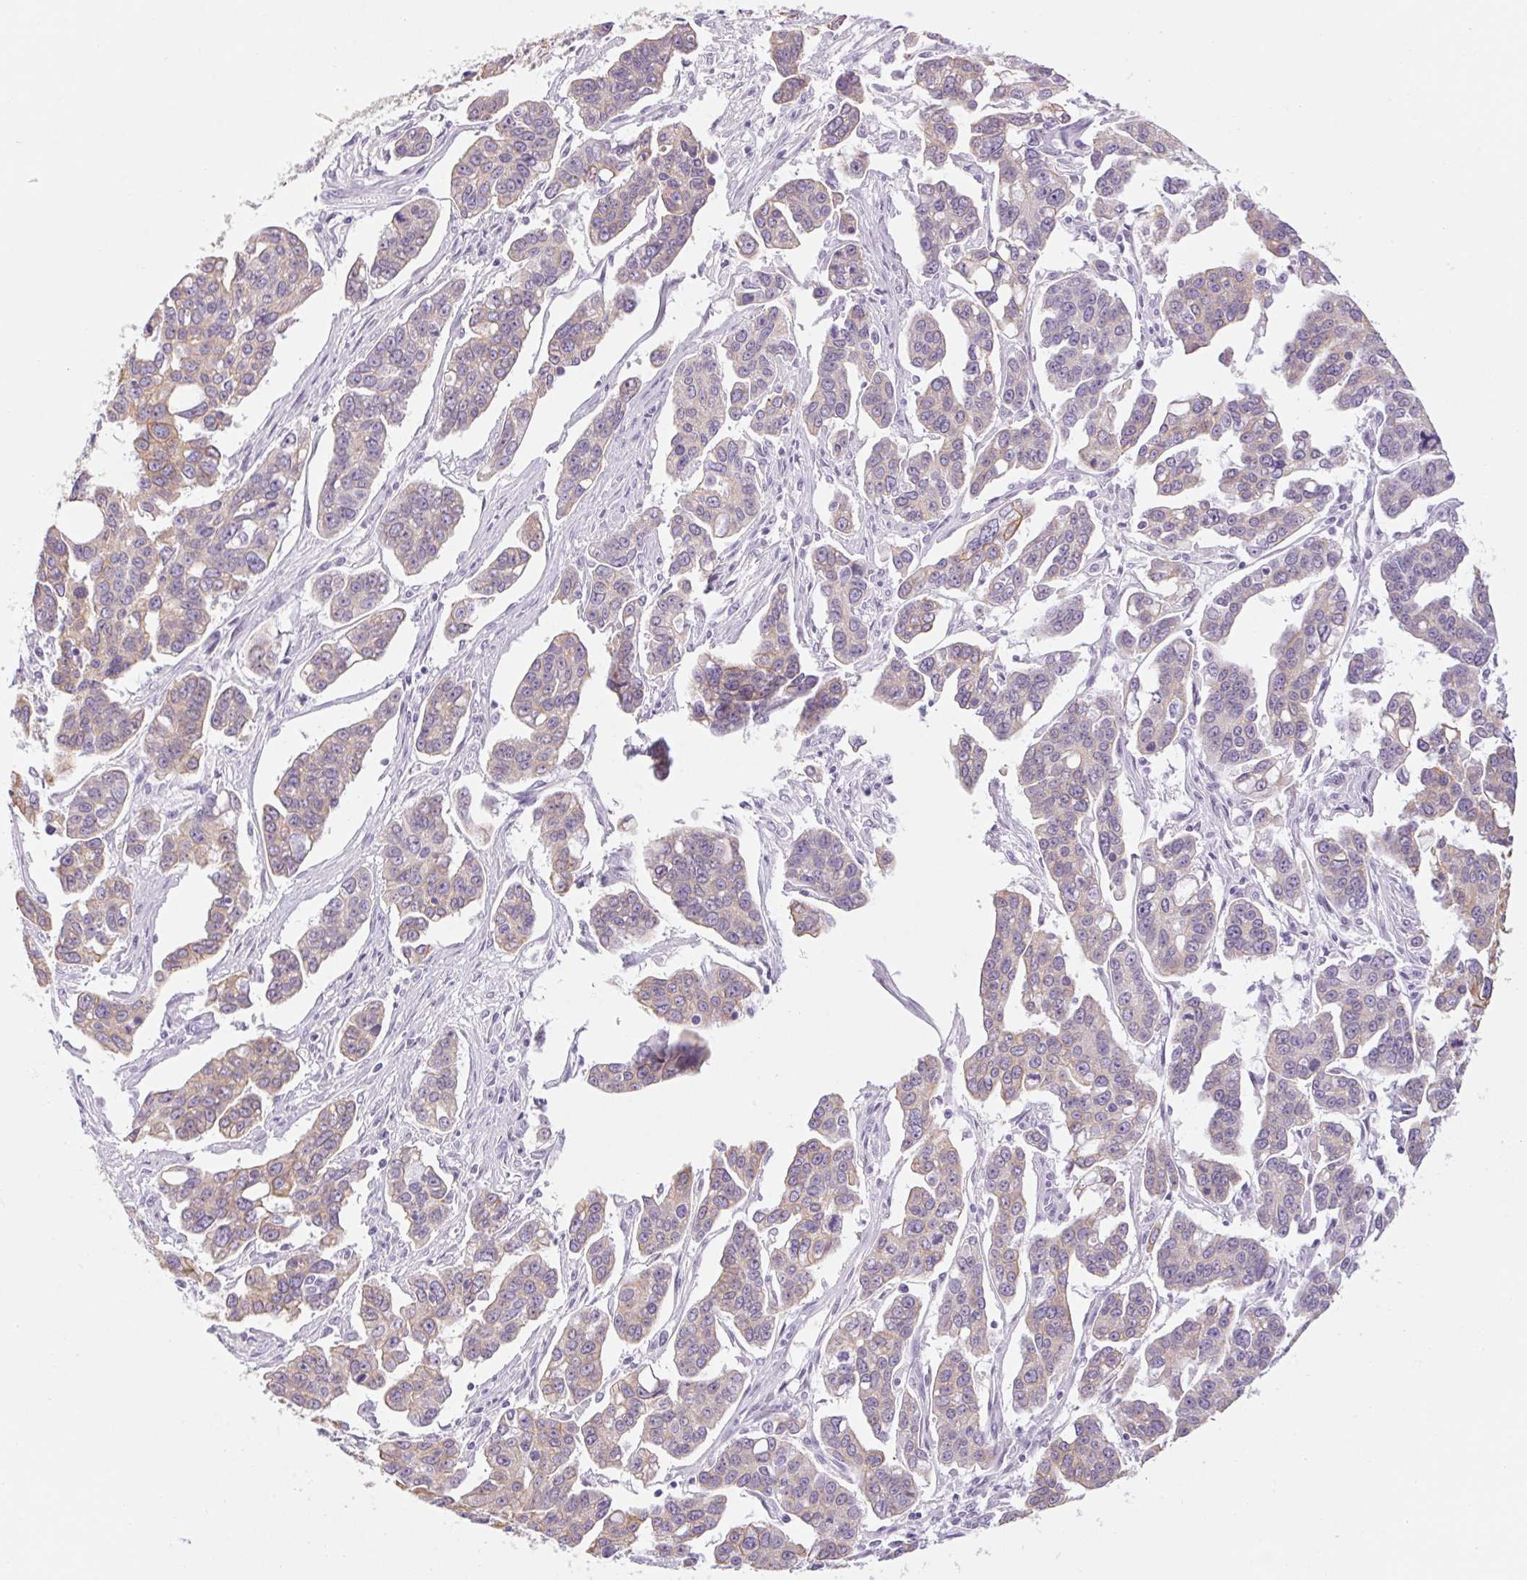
{"staining": {"intensity": "weak", "quantity": "25%-75%", "location": "cytoplasmic/membranous"}, "tissue": "ovarian cancer", "cell_type": "Tumor cells", "image_type": "cancer", "snomed": [{"axis": "morphology", "description": "Carcinoma, endometroid"}, {"axis": "topography", "description": "Ovary"}], "caption": "Tumor cells demonstrate weak cytoplasmic/membranous expression in about 25%-75% of cells in endometroid carcinoma (ovarian).", "gene": "RPTN", "patient": {"sex": "female", "age": 78}}